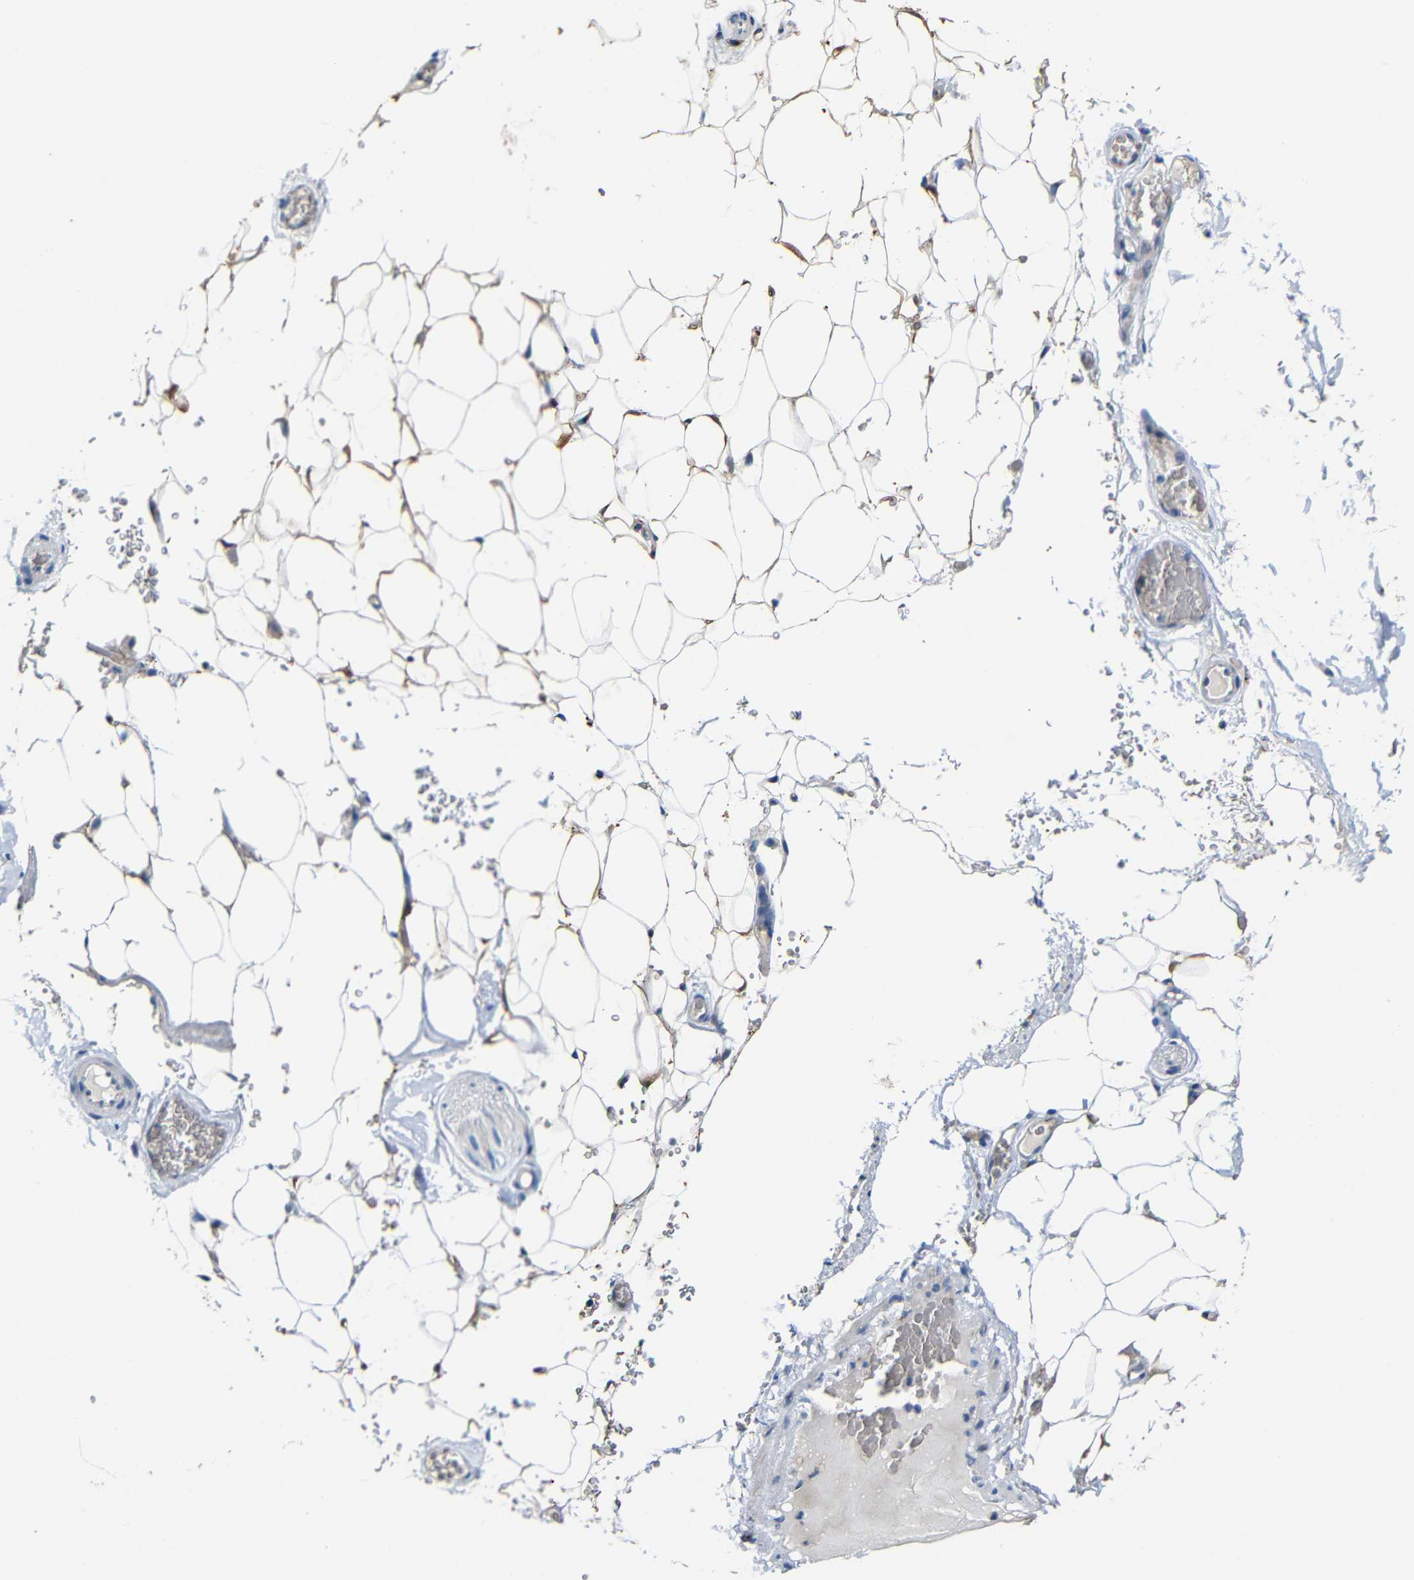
{"staining": {"intensity": "moderate", "quantity": "<25%", "location": "cytoplasmic/membranous"}, "tissue": "adipose tissue", "cell_type": "Adipocytes", "image_type": "normal", "snomed": [{"axis": "morphology", "description": "Normal tissue, NOS"}, {"axis": "topography", "description": "Peripheral nerve tissue"}], "caption": "This image reveals IHC staining of unremarkable human adipose tissue, with low moderate cytoplasmic/membranous positivity in about <25% of adipocytes.", "gene": "ACKR2", "patient": {"sex": "male", "age": 70}}